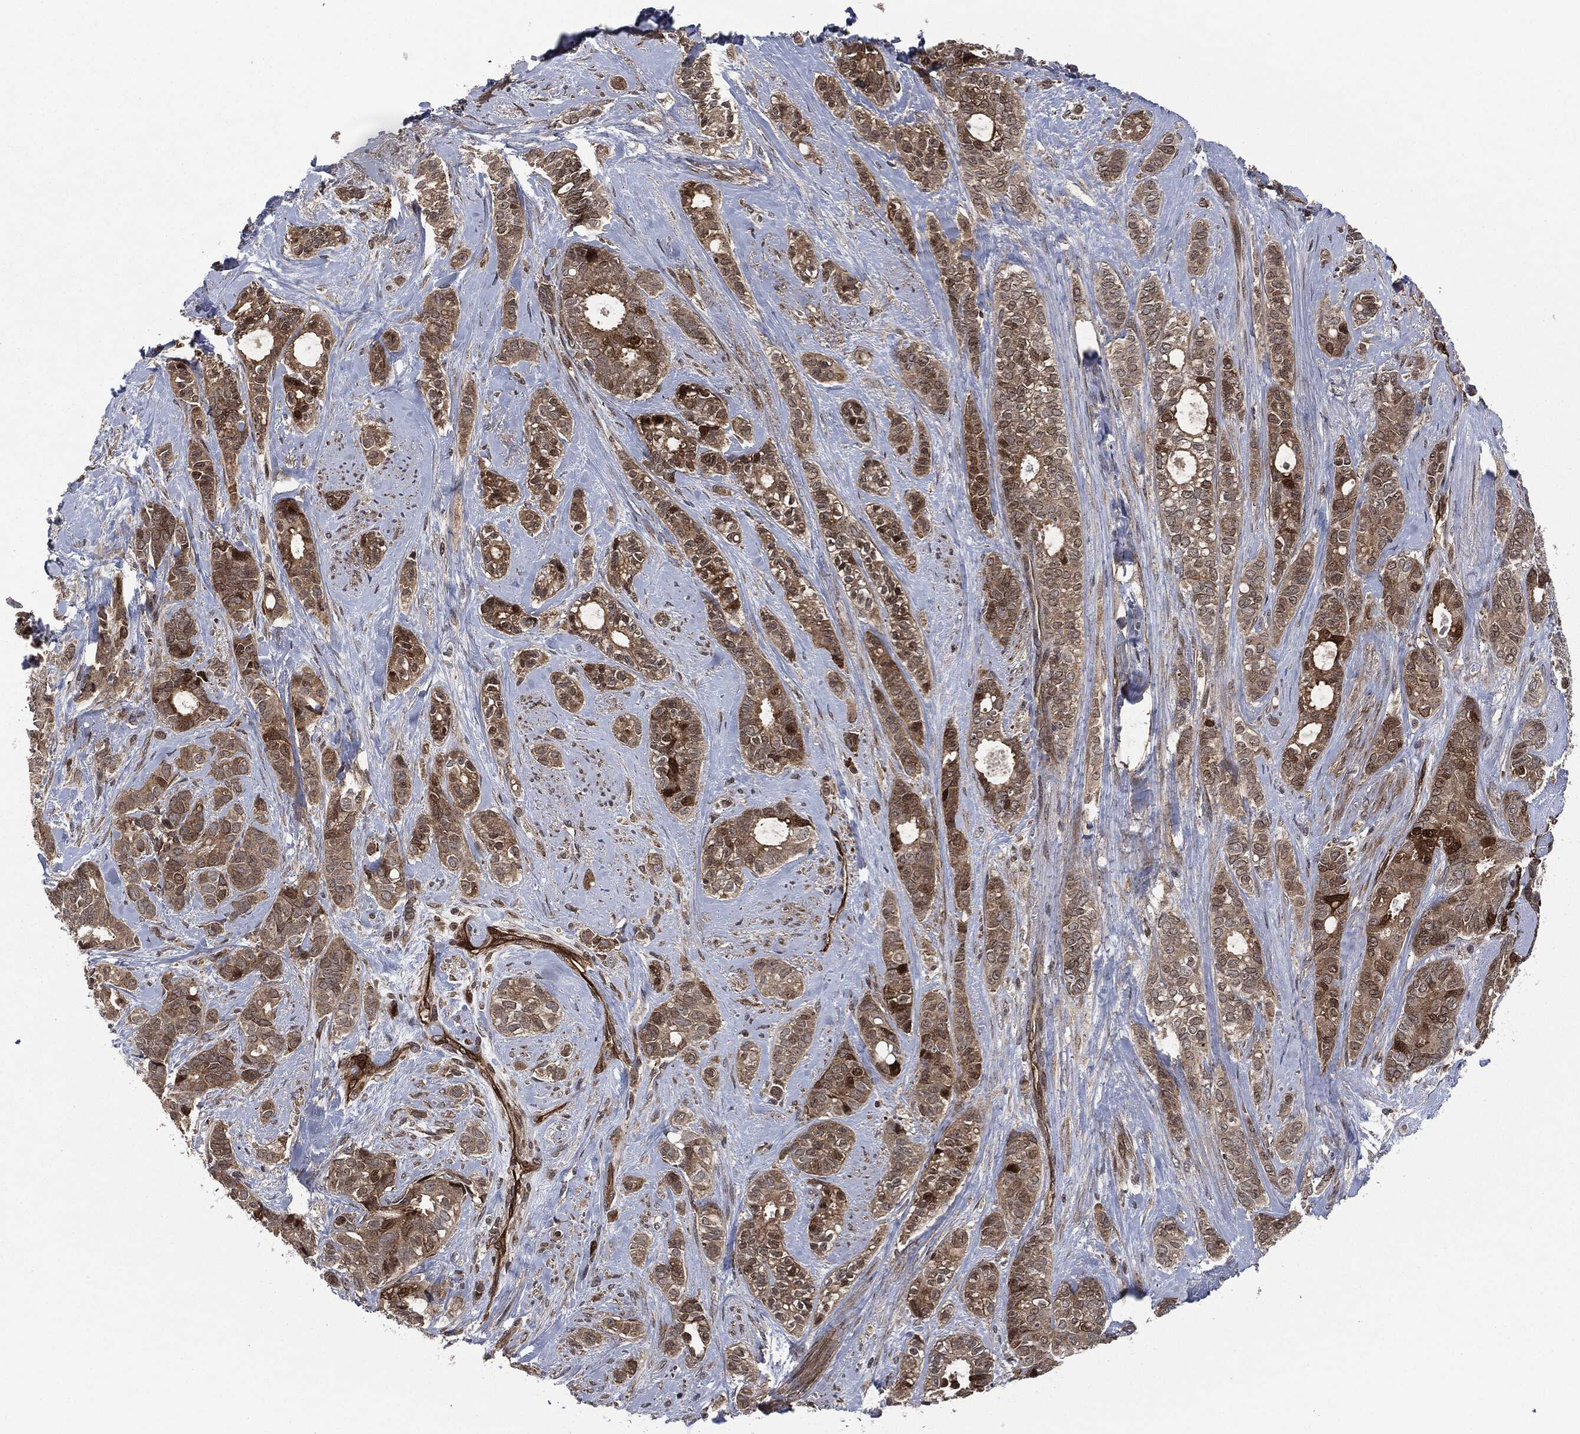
{"staining": {"intensity": "moderate", "quantity": ">75%", "location": "cytoplasmic/membranous"}, "tissue": "breast cancer", "cell_type": "Tumor cells", "image_type": "cancer", "snomed": [{"axis": "morphology", "description": "Duct carcinoma"}, {"axis": "topography", "description": "Breast"}], "caption": "Immunohistochemistry (IHC) photomicrograph of neoplastic tissue: human breast cancer (infiltrating ductal carcinoma) stained using IHC shows medium levels of moderate protein expression localized specifically in the cytoplasmic/membranous of tumor cells, appearing as a cytoplasmic/membranous brown color.", "gene": "HRAS", "patient": {"sex": "female", "age": 71}}